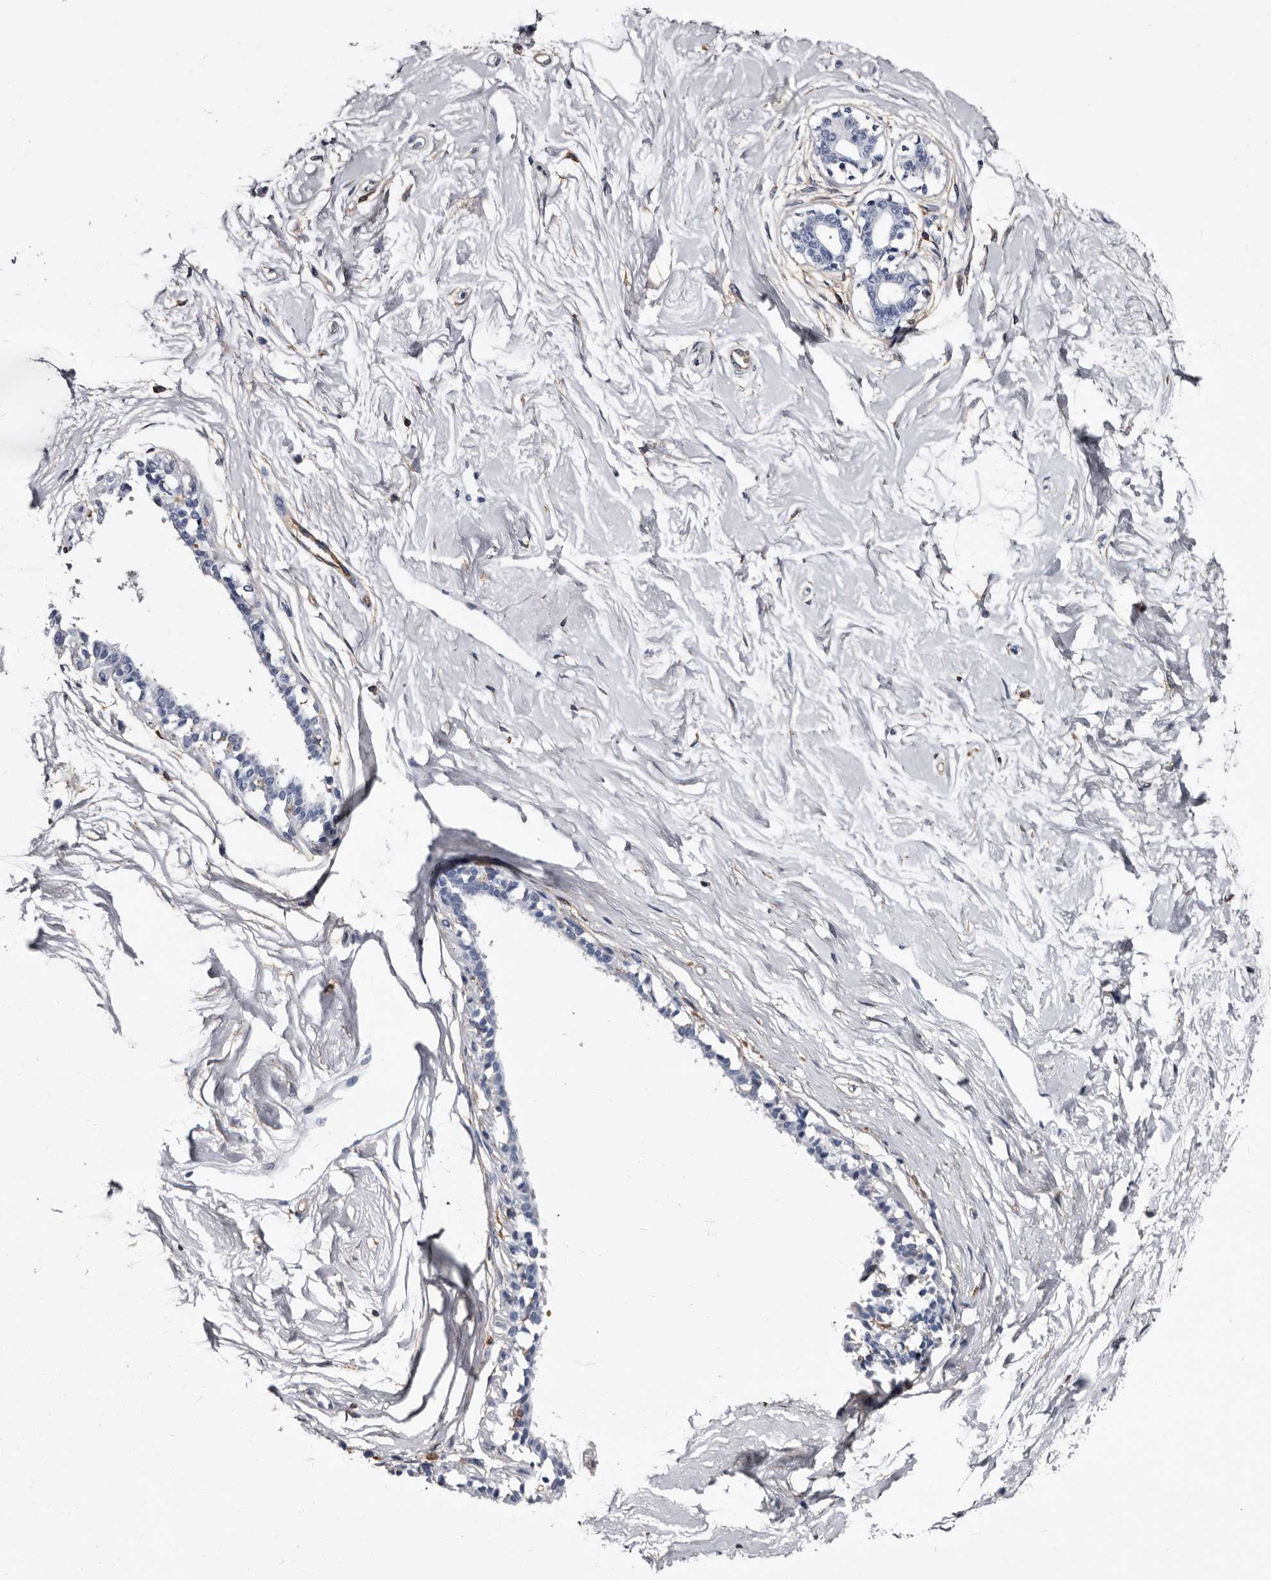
{"staining": {"intensity": "negative", "quantity": "none", "location": "none"}, "tissue": "breast", "cell_type": "Adipocytes", "image_type": "normal", "snomed": [{"axis": "morphology", "description": "Normal tissue, NOS"}, {"axis": "topography", "description": "Breast"}], "caption": "This is a photomicrograph of immunohistochemistry (IHC) staining of benign breast, which shows no positivity in adipocytes. Nuclei are stained in blue.", "gene": "EPB41L3", "patient": {"sex": "female", "age": 45}}